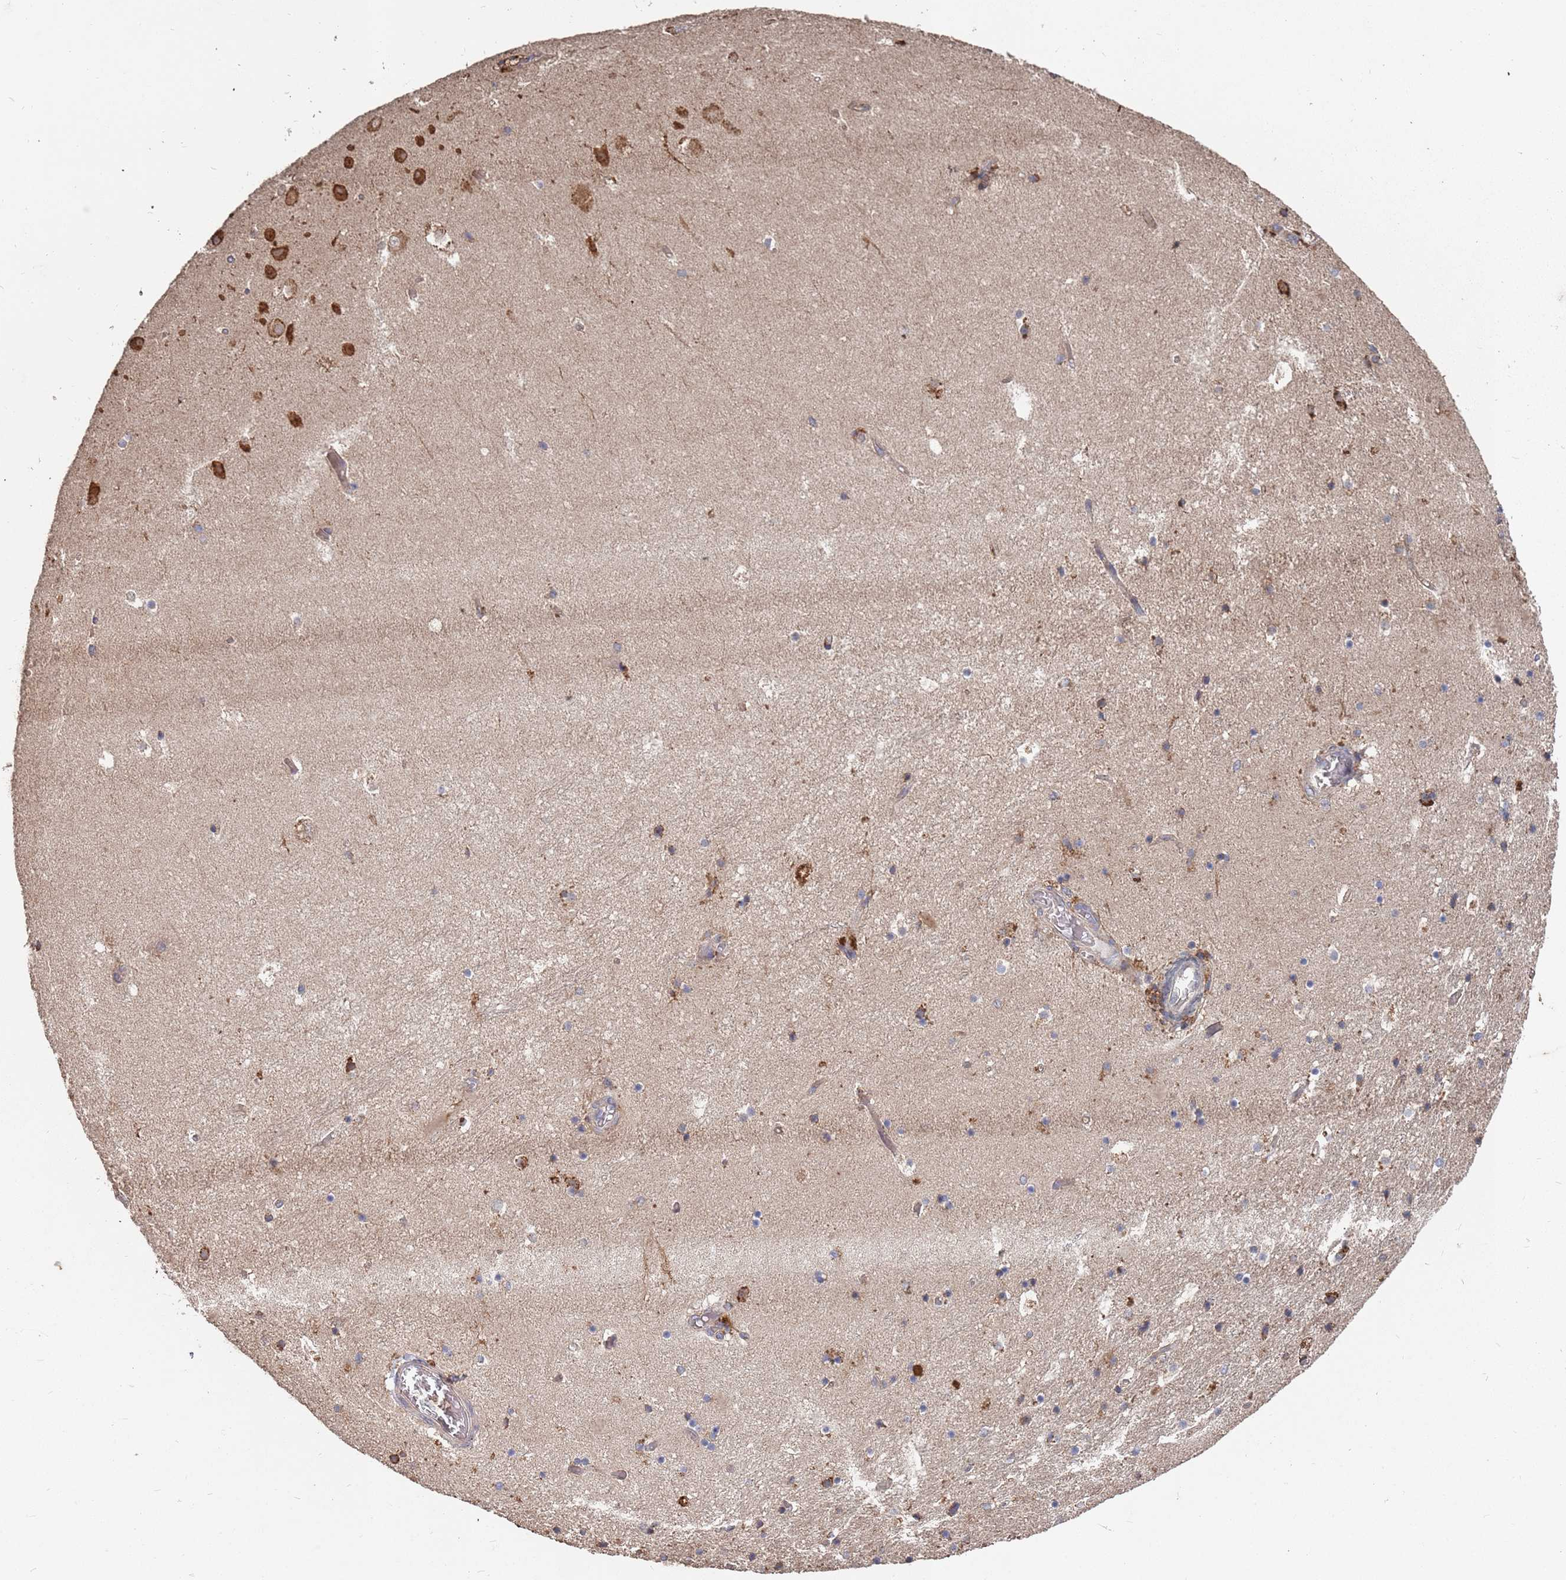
{"staining": {"intensity": "moderate", "quantity": "<25%", "location": "cytoplasmic/membranous"}, "tissue": "hippocampus", "cell_type": "Glial cells", "image_type": "normal", "snomed": [{"axis": "morphology", "description": "Normal tissue, NOS"}, {"axis": "topography", "description": "Hippocampus"}], "caption": "Moderate cytoplasmic/membranous staining for a protein is identified in about <25% of glial cells of benign hippocampus using immunohistochemistry.", "gene": "ATG5", "patient": {"sex": "female", "age": 52}}